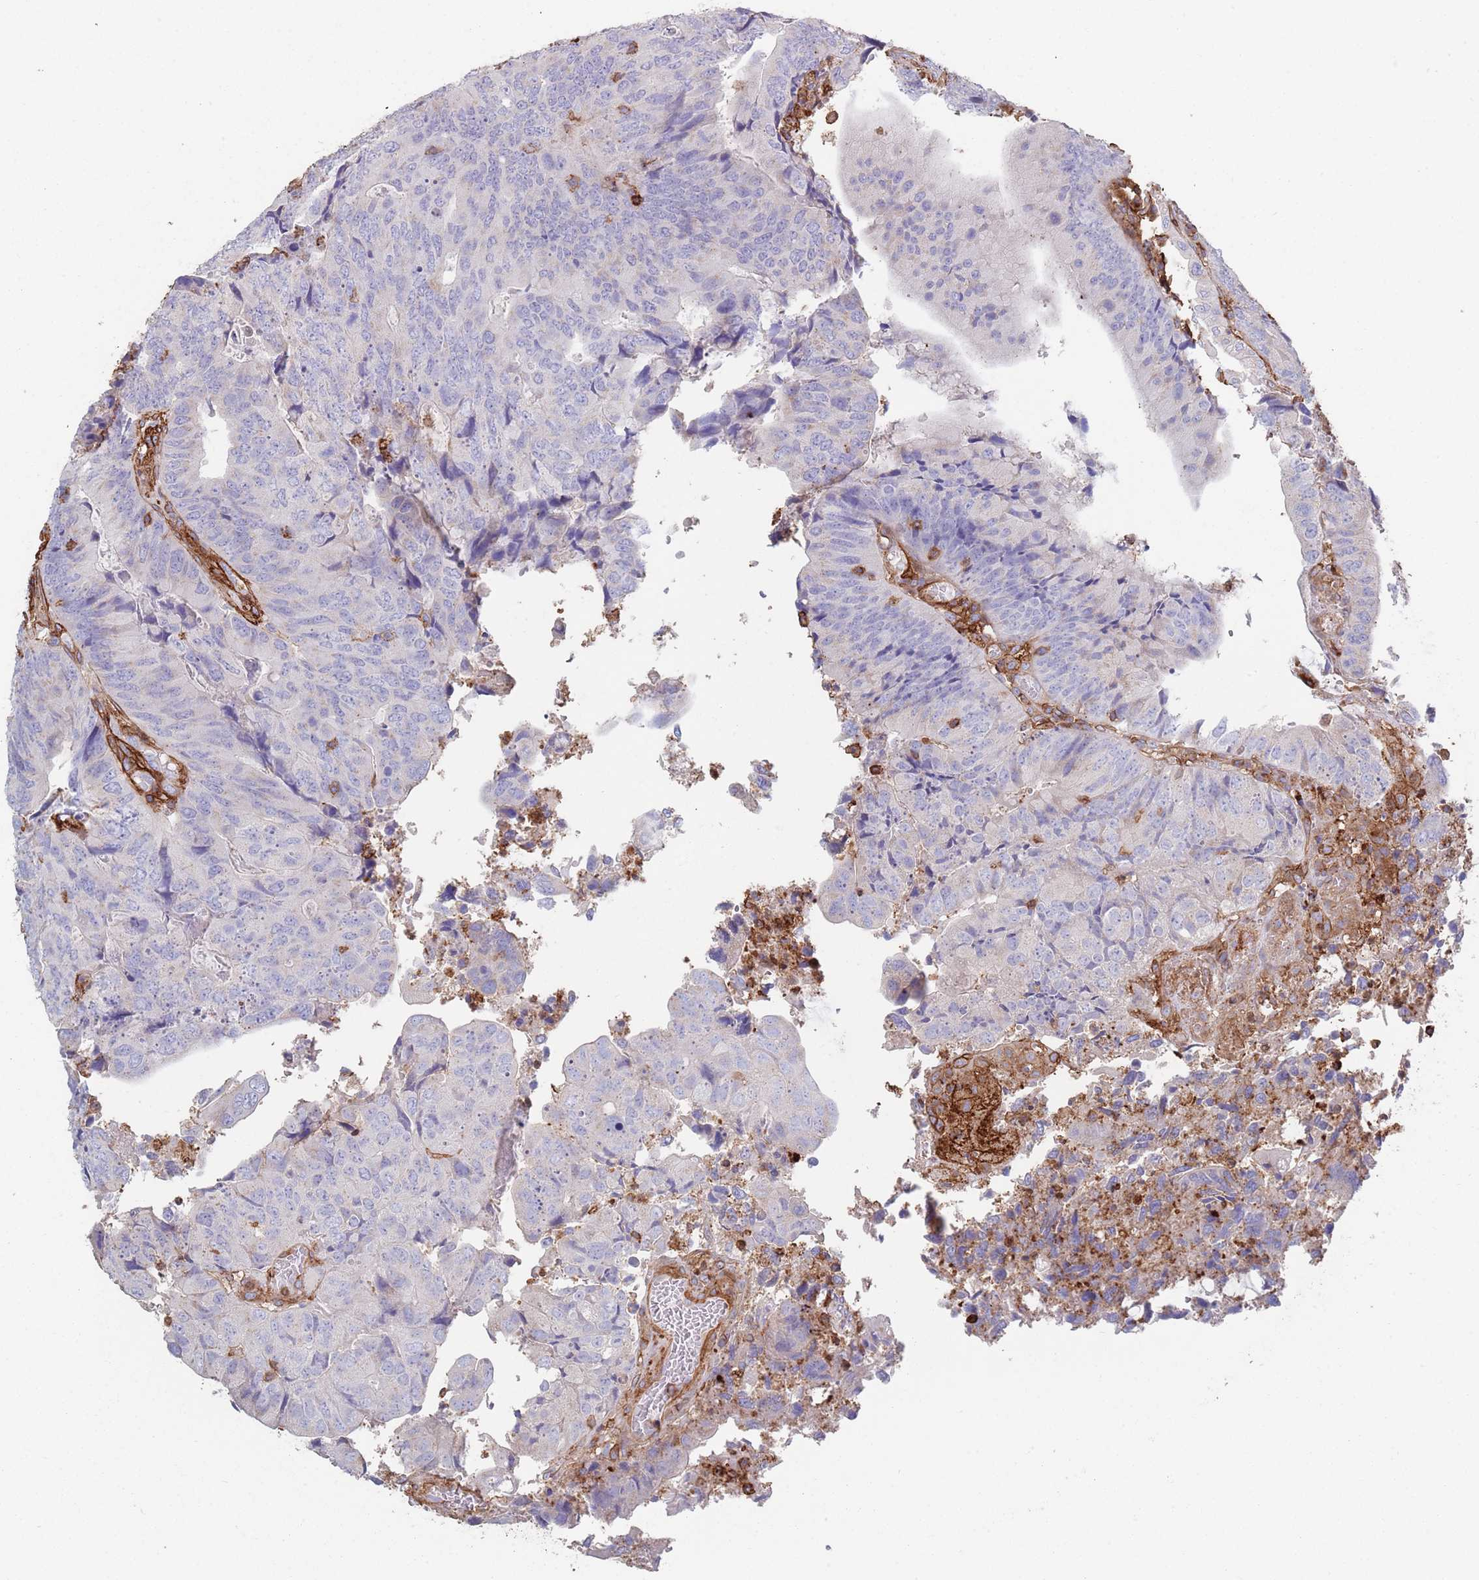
{"staining": {"intensity": "negative", "quantity": "none", "location": "none"}, "tissue": "colorectal cancer", "cell_type": "Tumor cells", "image_type": "cancer", "snomed": [{"axis": "morphology", "description": "Adenocarcinoma, NOS"}, {"axis": "topography", "description": "Colon"}], "caption": "Immunohistochemistry (IHC) of human colorectal adenocarcinoma shows no expression in tumor cells.", "gene": "RNF144A", "patient": {"sex": "female", "age": 67}}